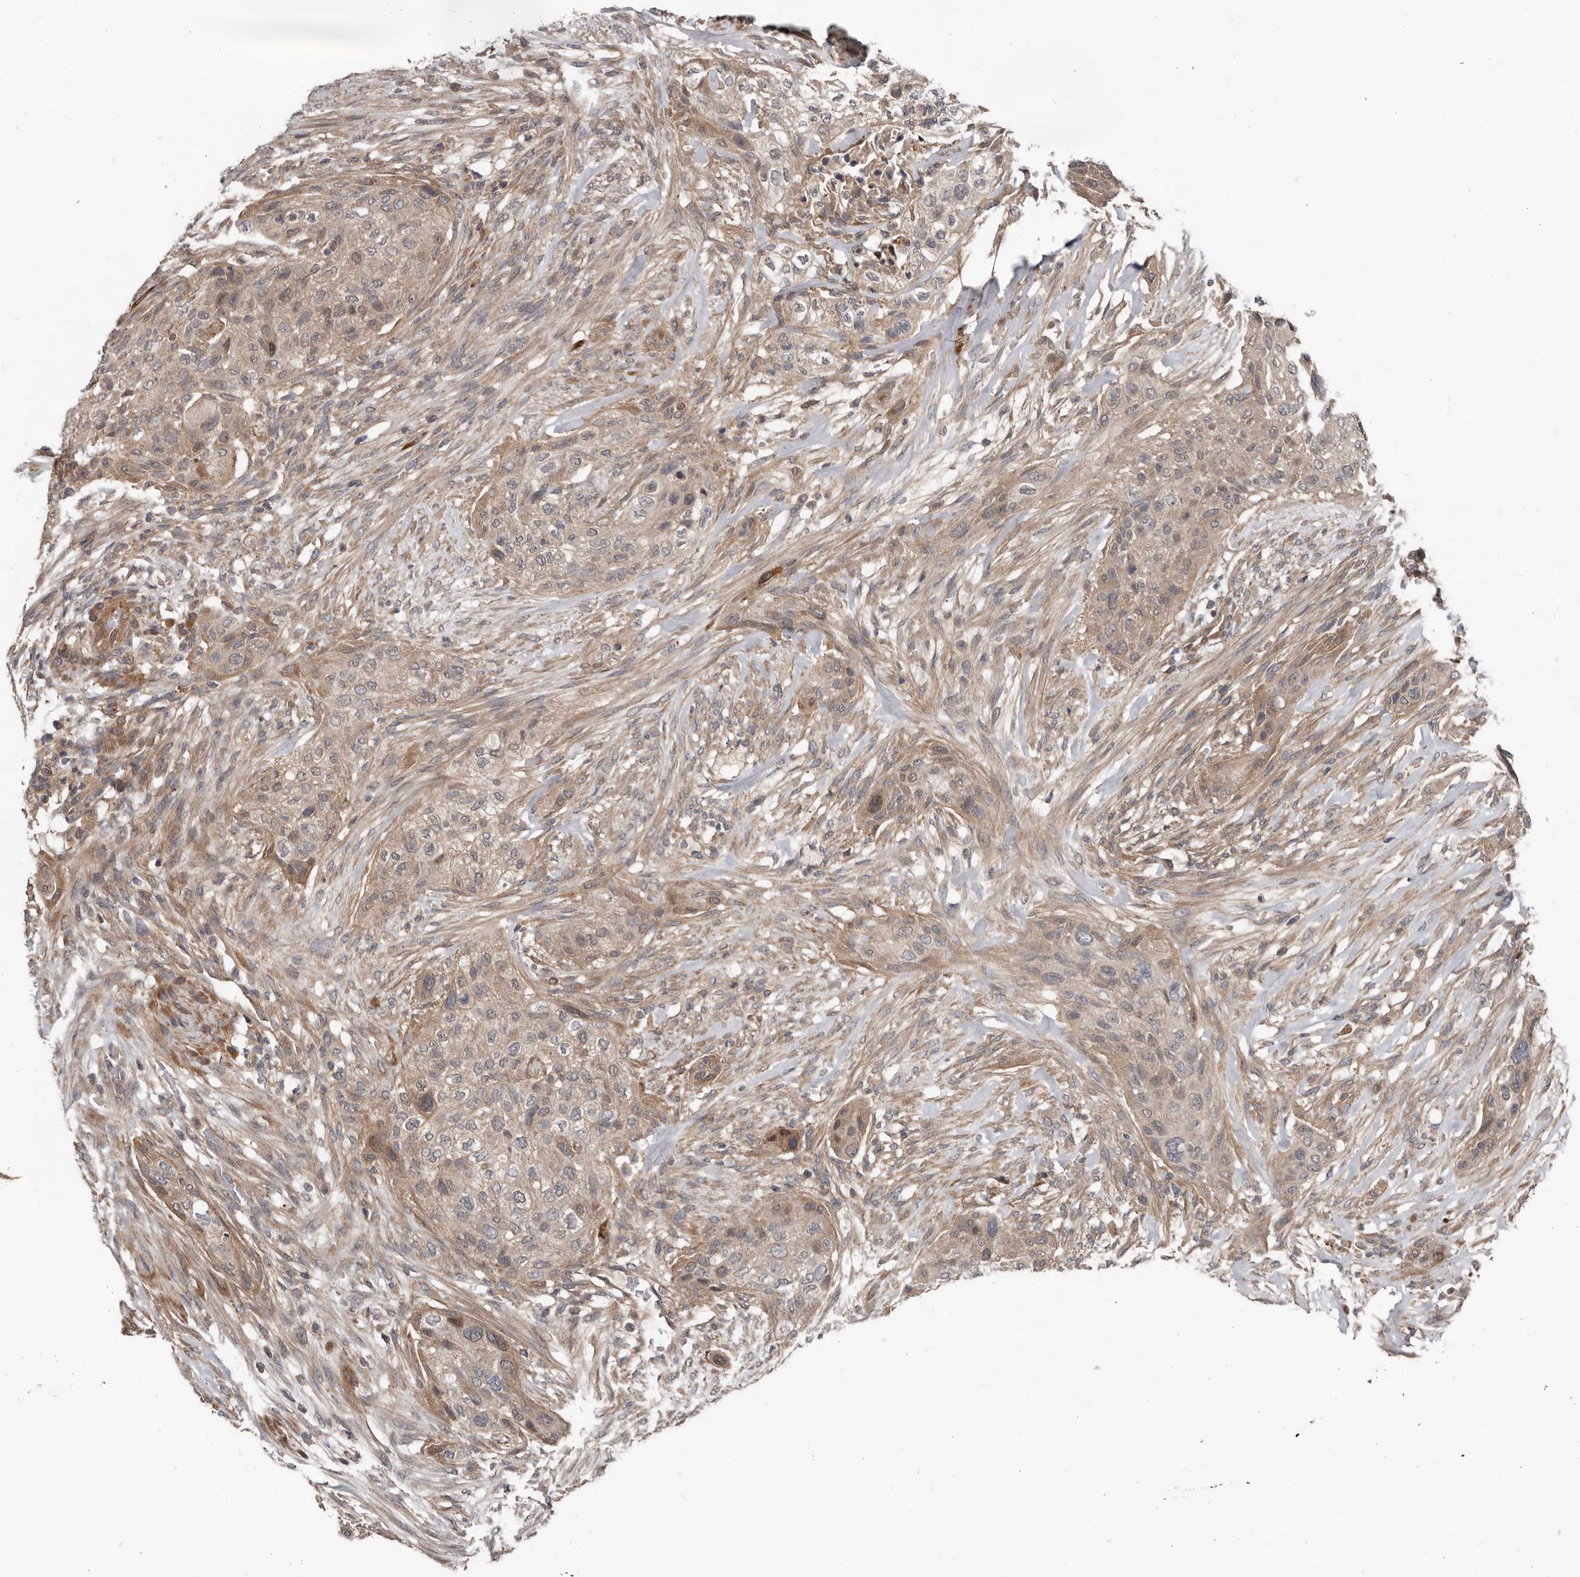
{"staining": {"intensity": "moderate", "quantity": ">75%", "location": "cytoplasmic/membranous,nuclear"}, "tissue": "urothelial cancer", "cell_type": "Tumor cells", "image_type": "cancer", "snomed": [{"axis": "morphology", "description": "Urothelial carcinoma, High grade"}, {"axis": "topography", "description": "Urinary bladder"}], "caption": "A brown stain highlights moderate cytoplasmic/membranous and nuclear positivity of a protein in urothelial cancer tumor cells.", "gene": "DNAJB4", "patient": {"sex": "male", "age": 35}}